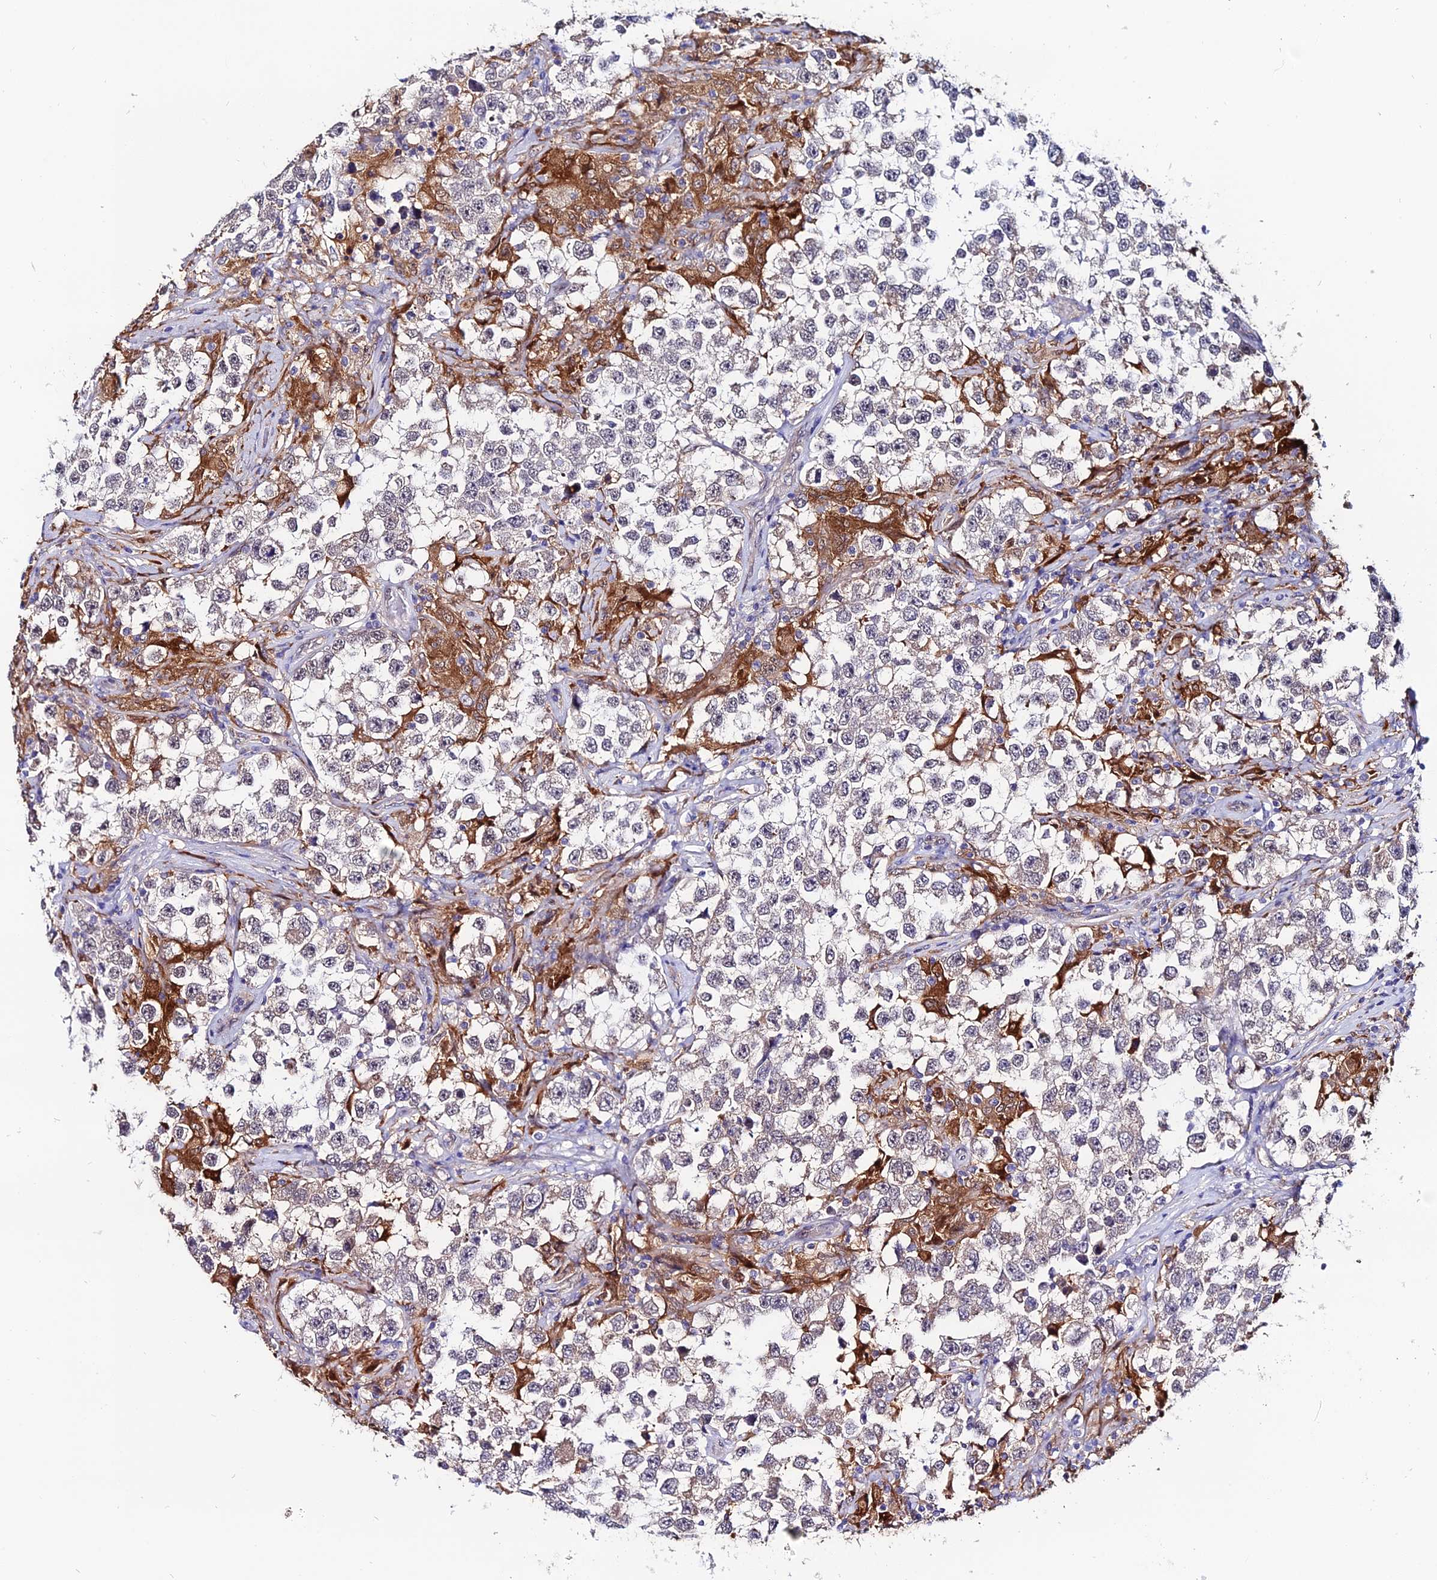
{"staining": {"intensity": "weak", "quantity": "<25%", "location": "cytoplasmic/membranous"}, "tissue": "testis cancer", "cell_type": "Tumor cells", "image_type": "cancer", "snomed": [{"axis": "morphology", "description": "Seminoma, NOS"}, {"axis": "topography", "description": "Testis"}], "caption": "Tumor cells are negative for brown protein staining in seminoma (testis).", "gene": "FZD8", "patient": {"sex": "male", "age": 46}}